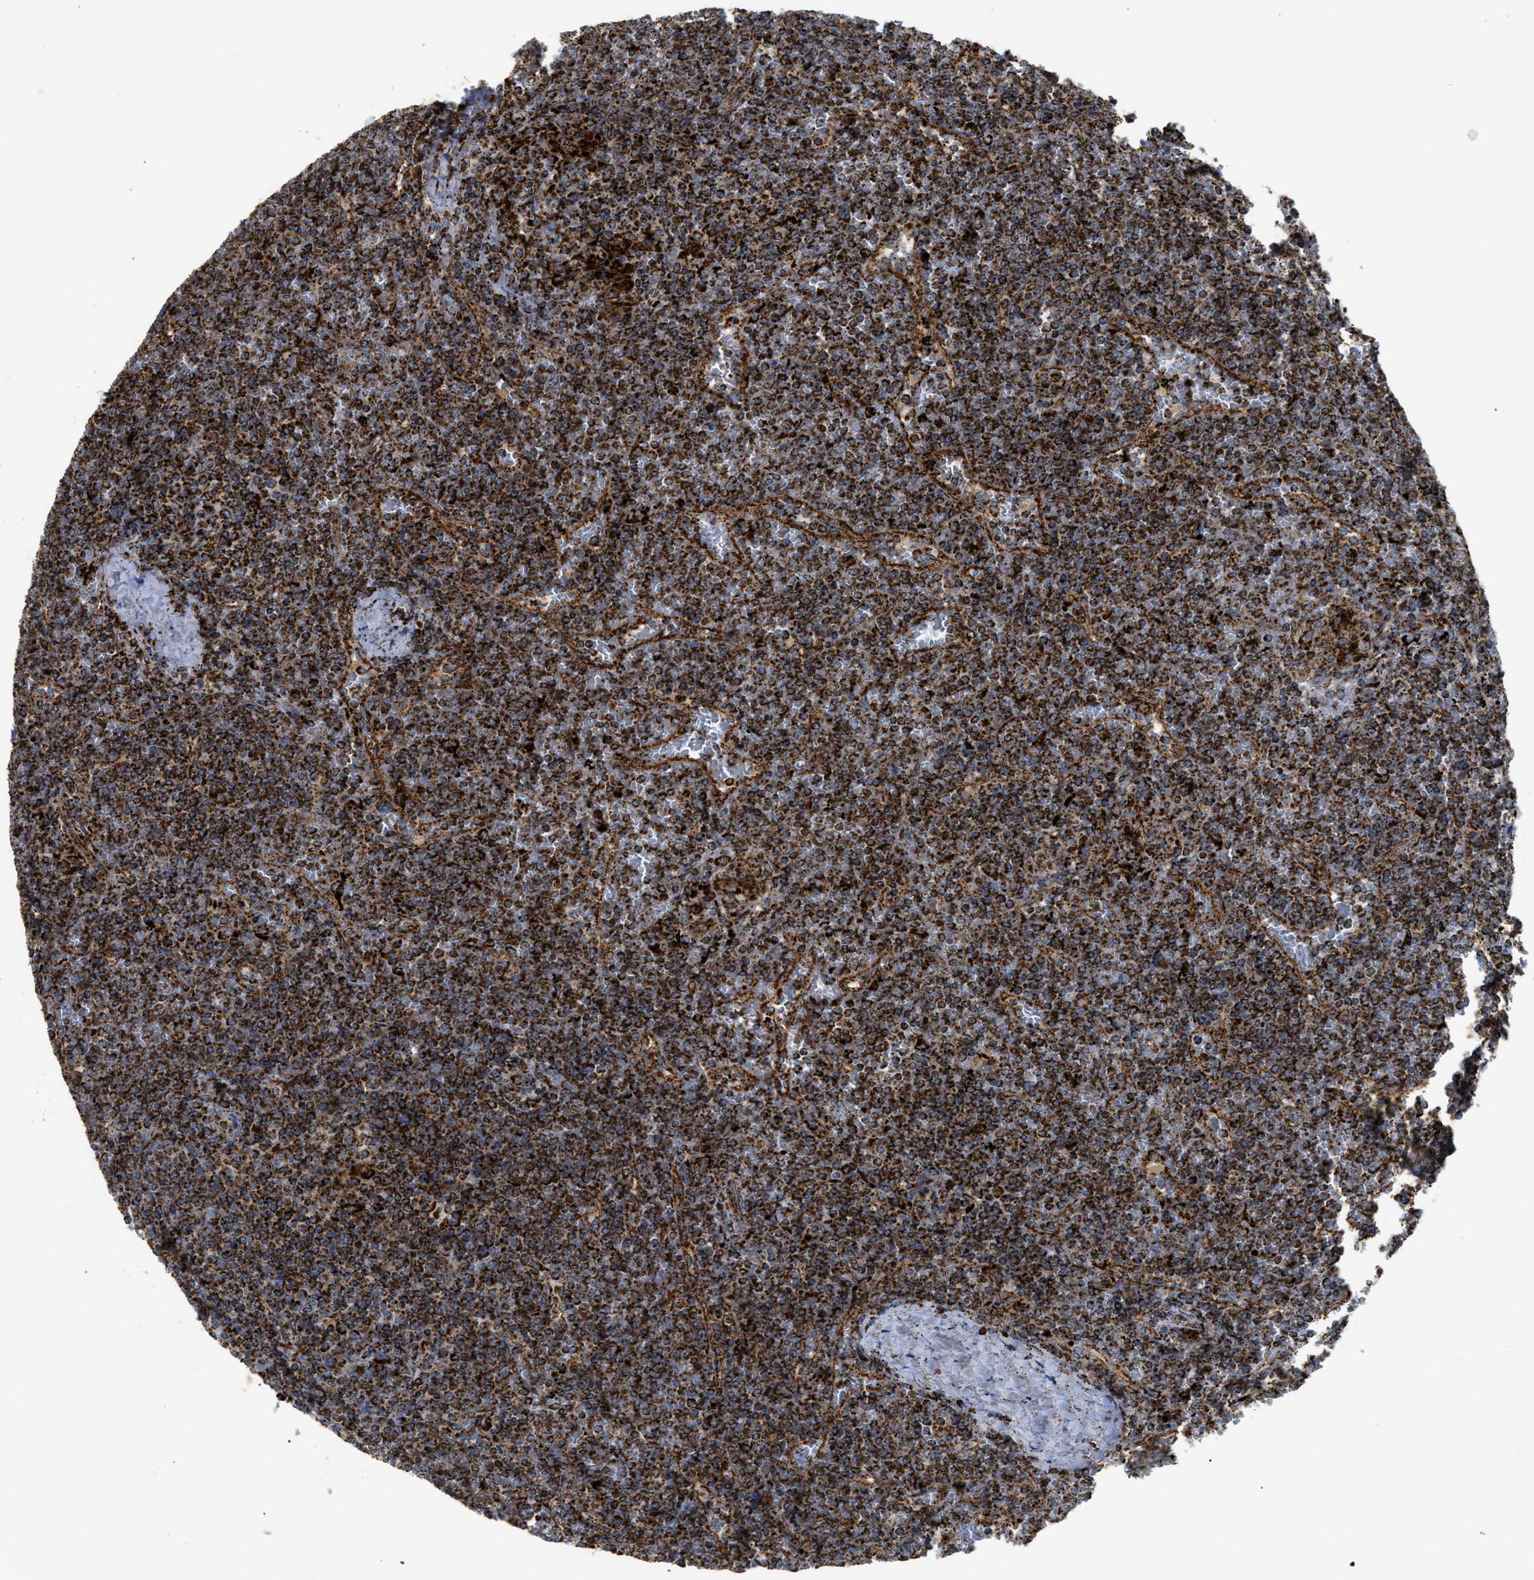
{"staining": {"intensity": "strong", "quantity": ">75%", "location": "cytoplasmic/membranous"}, "tissue": "lymphoma", "cell_type": "Tumor cells", "image_type": "cancer", "snomed": [{"axis": "morphology", "description": "Malignant lymphoma, non-Hodgkin's type, Low grade"}, {"axis": "topography", "description": "Spleen"}], "caption": "The photomicrograph demonstrates a brown stain indicating the presence of a protein in the cytoplasmic/membranous of tumor cells in lymphoma. (Brightfield microscopy of DAB IHC at high magnification).", "gene": "SQOR", "patient": {"sex": "female", "age": 19}}